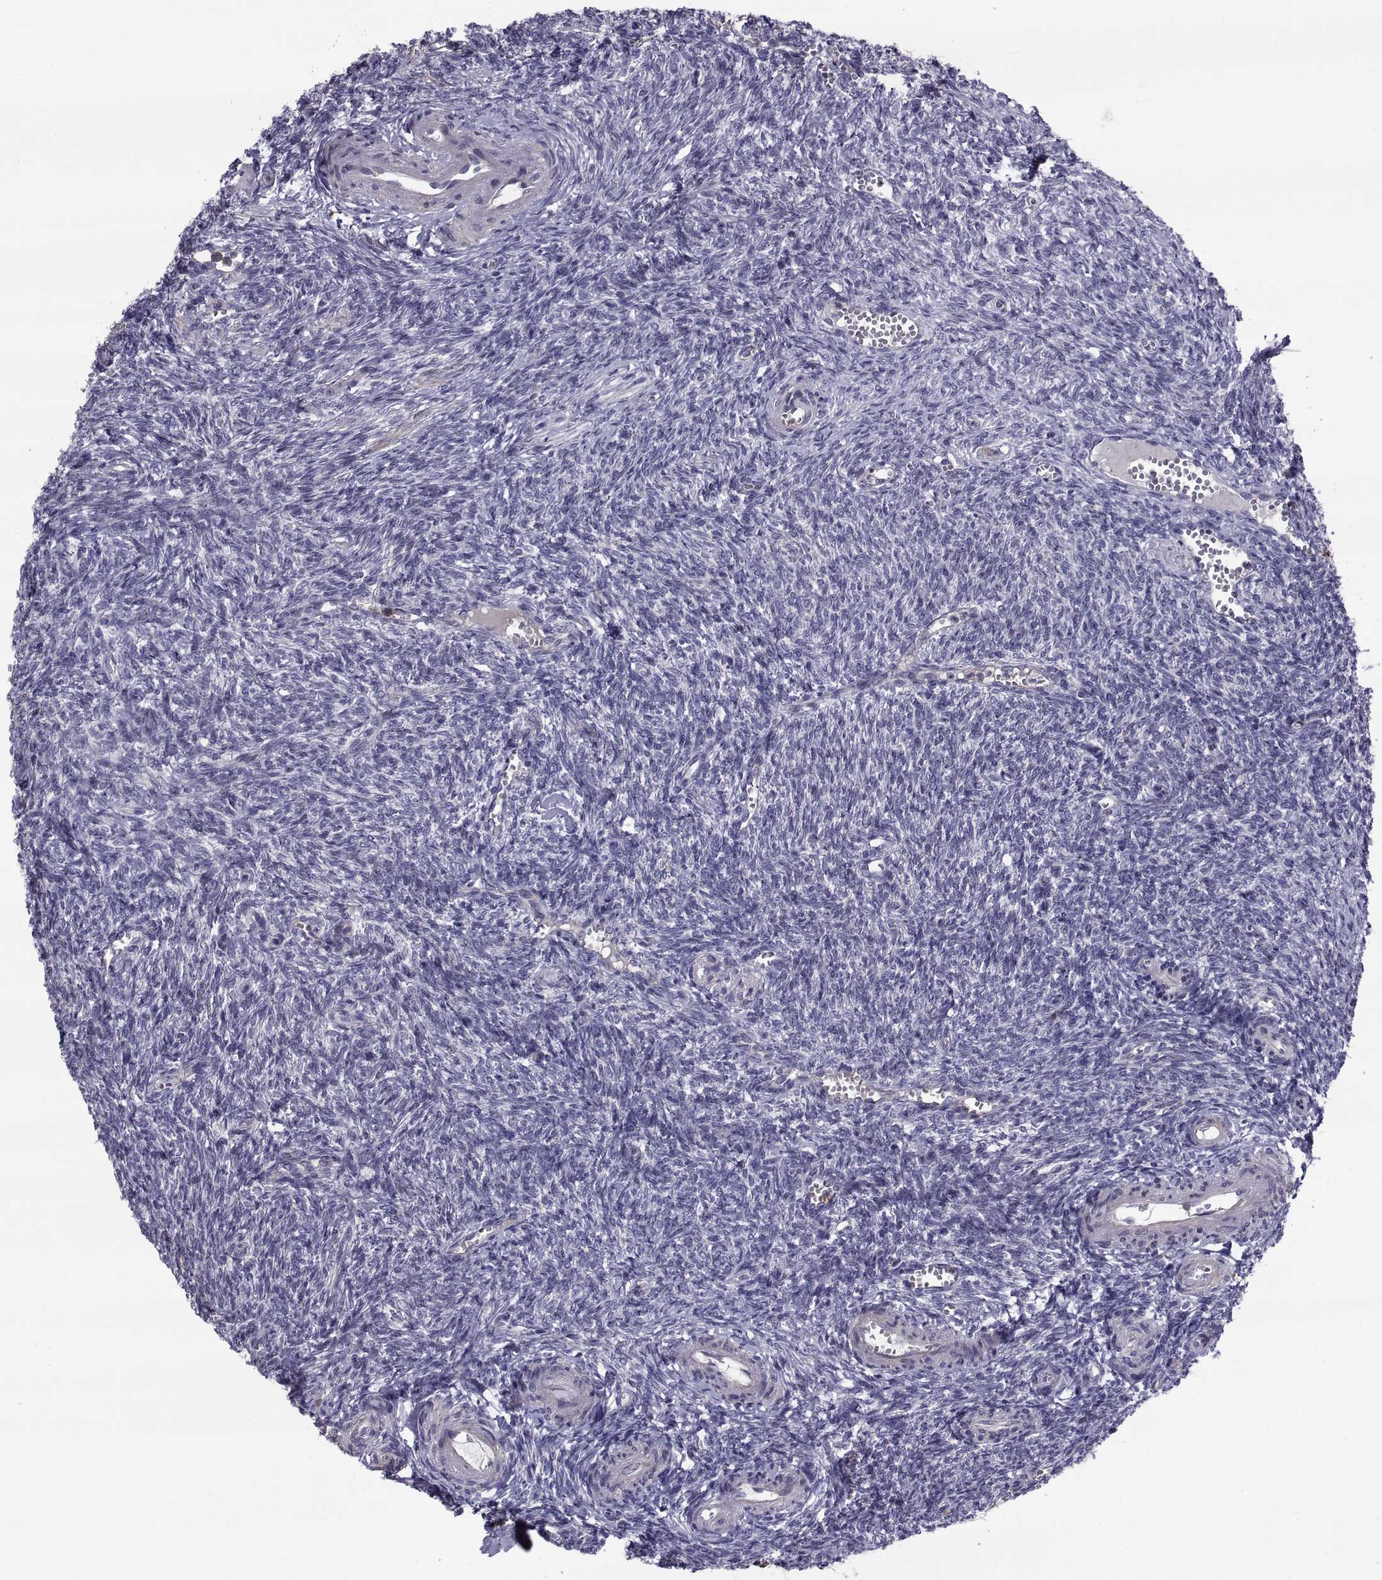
{"staining": {"intensity": "strong", "quantity": "<25%", "location": "cytoplasmic/membranous"}, "tissue": "ovary", "cell_type": "Follicle cells", "image_type": "normal", "snomed": [{"axis": "morphology", "description": "Normal tissue, NOS"}, {"axis": "topography", "description": "Ovary"}], "caption": "Strong cytoplasmic/membranous protein staining is appreciated in about <25% of follicle cells in ovary.", "gene": "ANO1", "patient": {"sex": "female", "age": 43}}